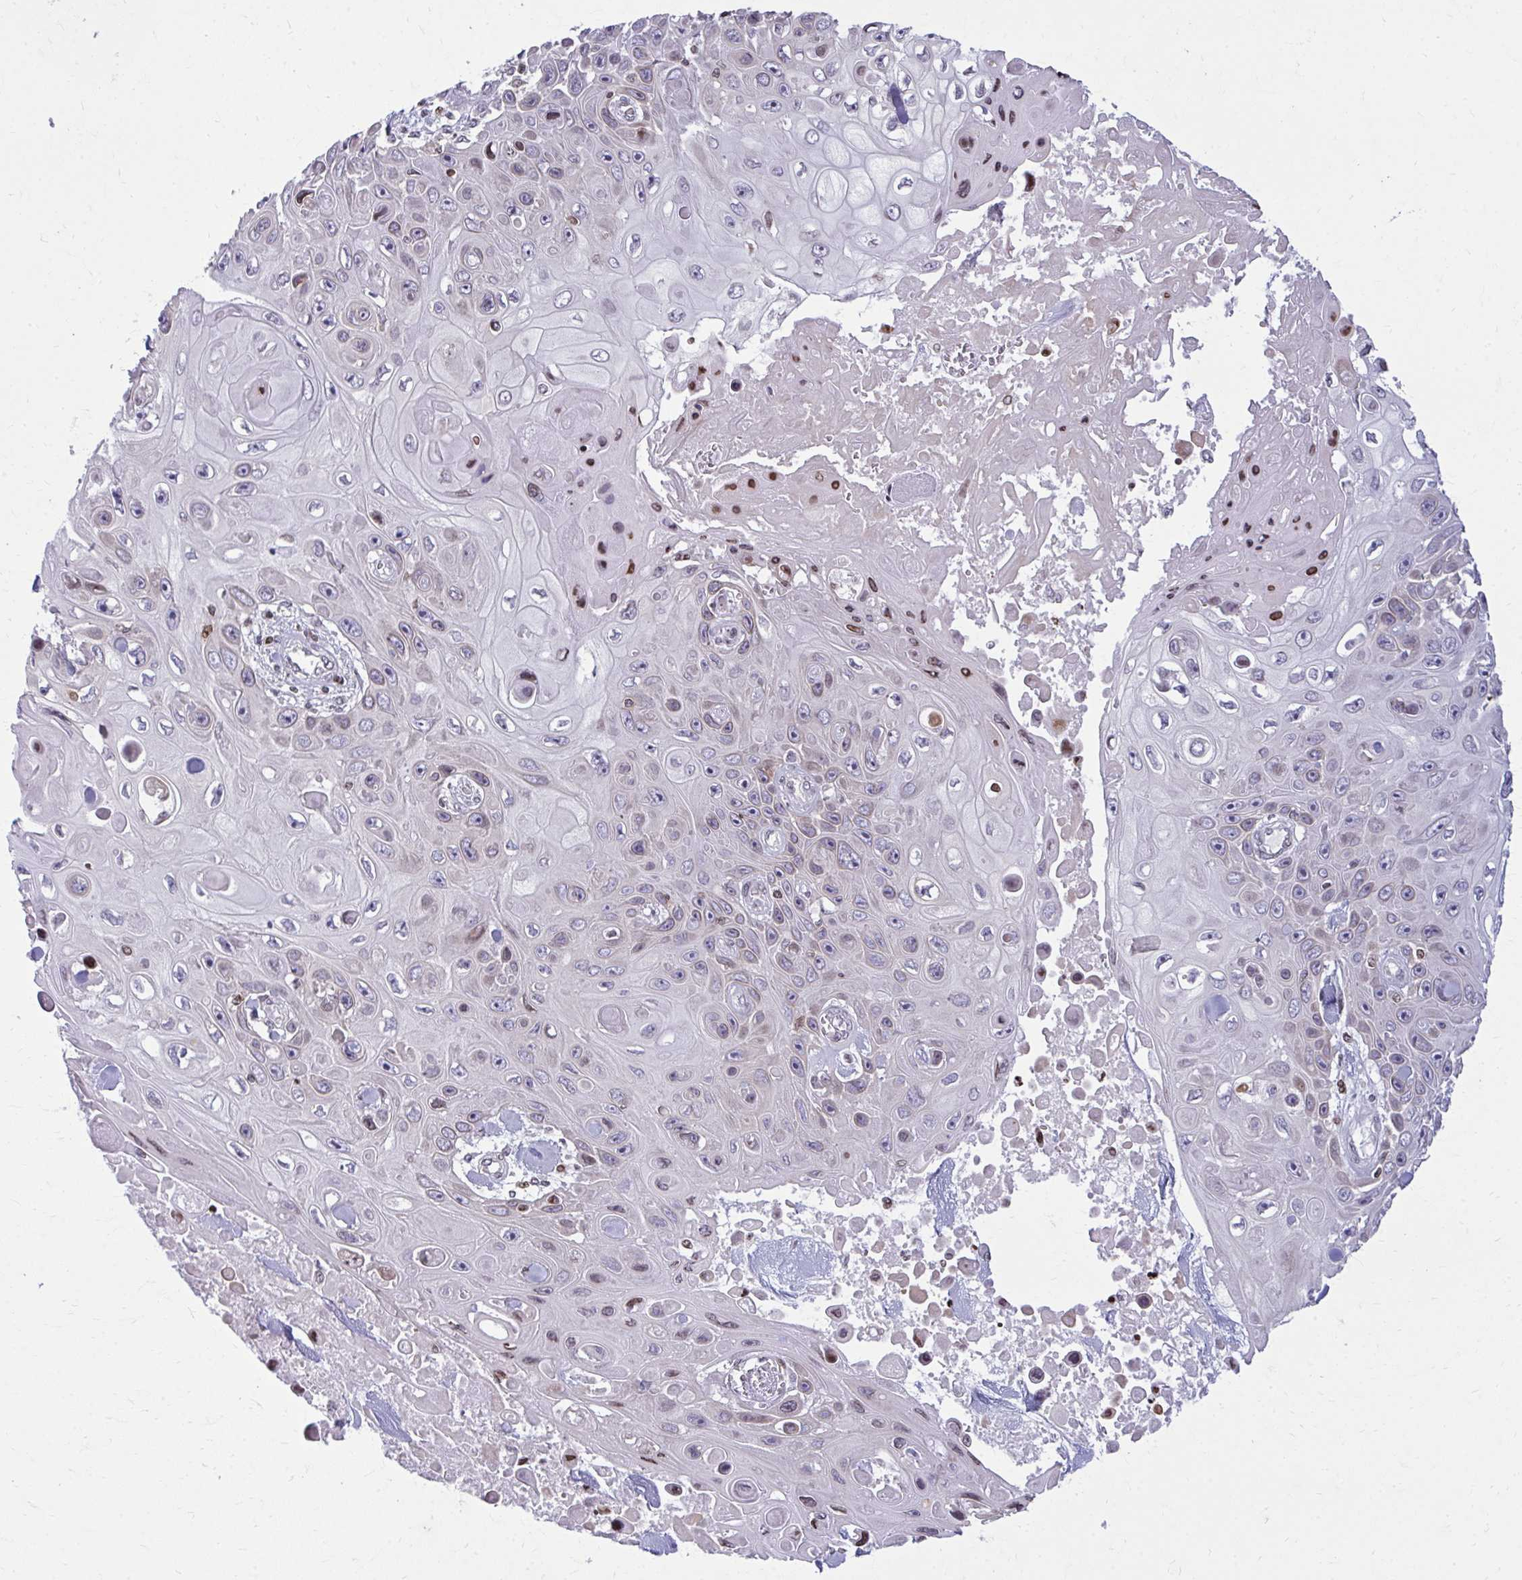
{"staining": {"intensity": "weak", "quantity": "<25%", "location": "nuclear"}, "tissue": "skin cancer", "cell_type": "Tumor cells", "image_type": "cancer", "snomed": [{"axis": "morphology", "description": "Squamous cell carcinoma, NOS"}, {"axis": "topography", "description": "Skin"}], "caption": "Tumor cells show no significant staining in skin cancer (squamous cell carcinoma).", "gene": "AP5M1", "patient": {"sex": "male", "age": 82}}